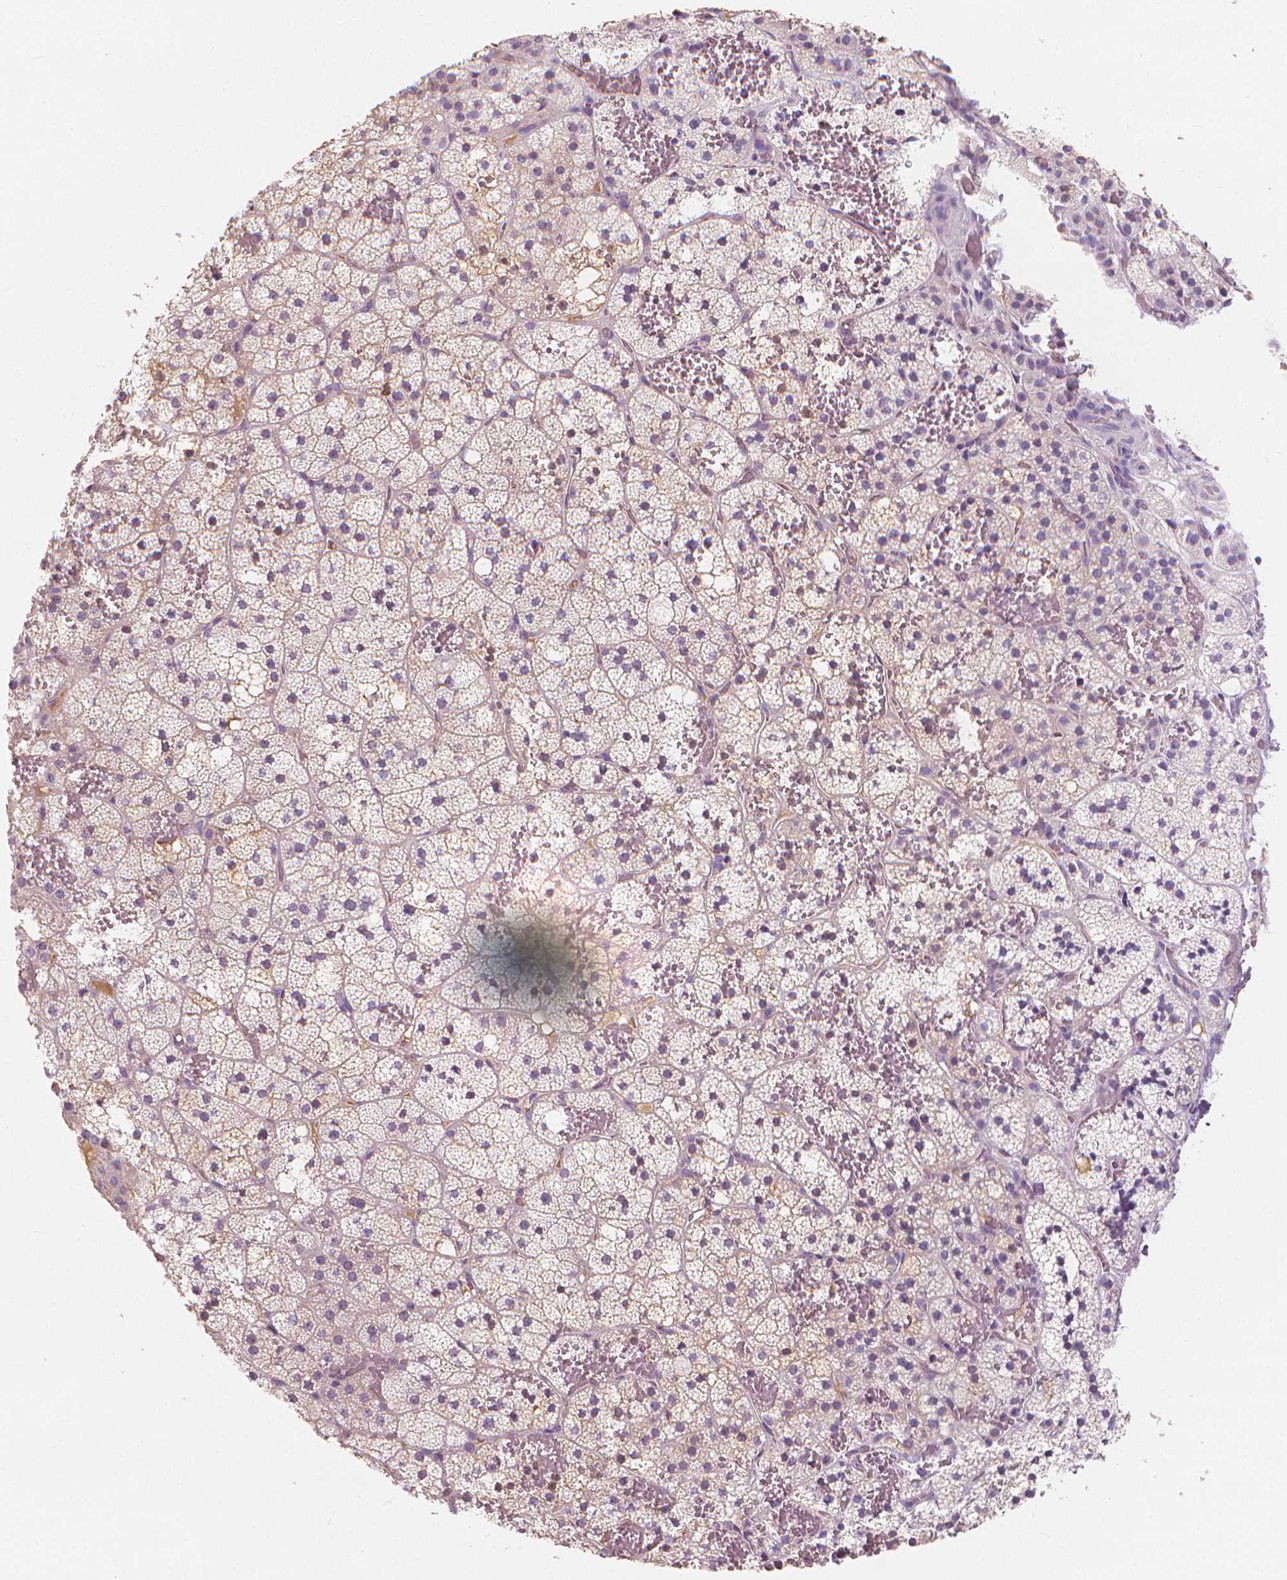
{"staining": {"intensity": "negative", "quantity": "none", "location": "none"}, "tissue": "adrenal gland", "cell_type": "Glandular cells", "image_type": "normal", "snomed": [{"axis": "morphology", "description": "Normal tissue, NOS"}, {"axis": "topography", "description": "Adrenal gland"}], "caption": "The immunohistochemistry image has no significant positivity in glandular cells of adrenal gland.", "gene": "APOA4", "patient": {"sex": "male", "age": 53}}